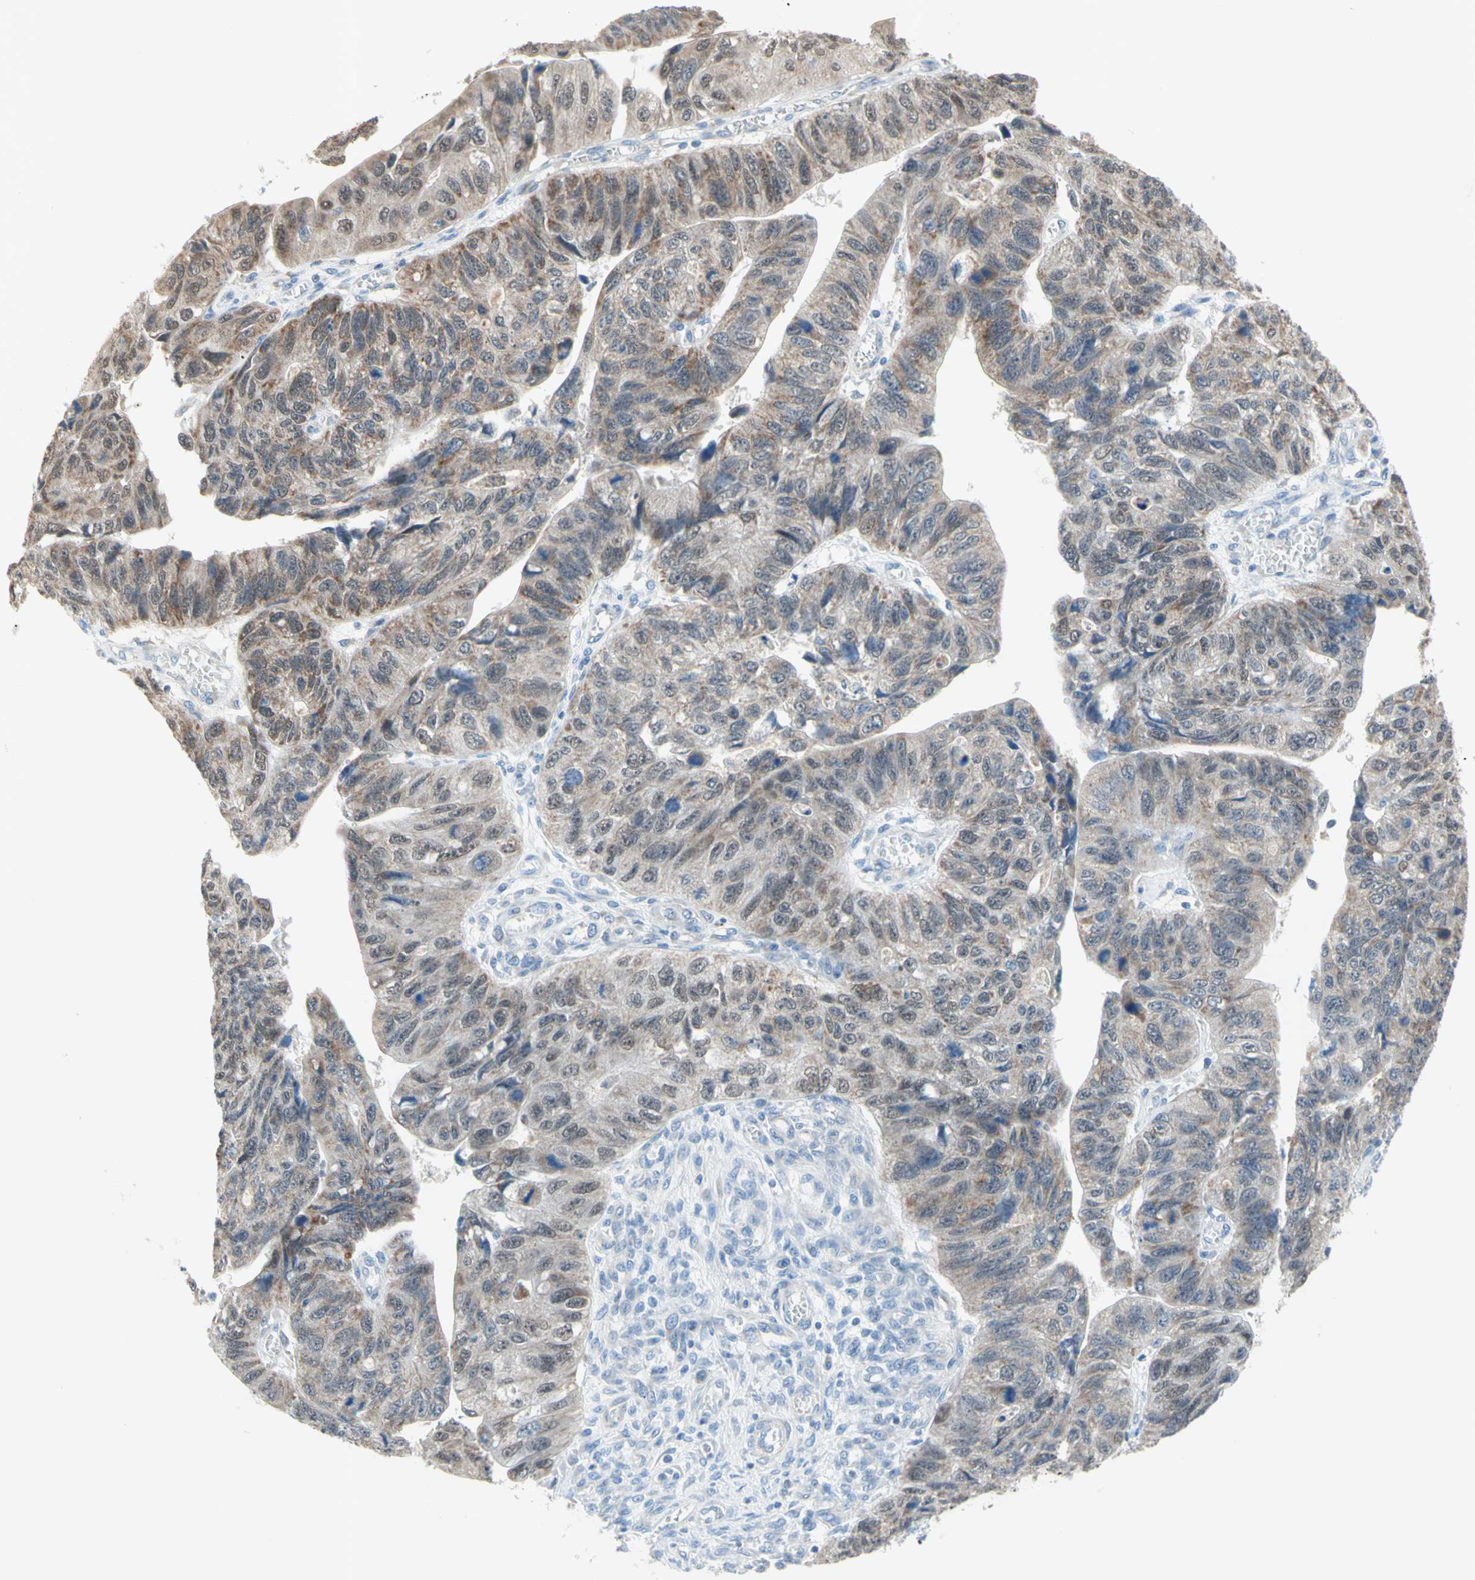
{"staining": {"intensity": "weak", "quantity": ">75%", "location": "cytoplasmic/membranous"}, "tissue": "stomach cancer", "cell_type": "Tumor cells", "image_type": "cancer", "snomed": [{"axis": "morphology", "description": "Adenocarcinoma, NOS"}, {"axis": "topography", "description": "Stomach"}], "caption": "Brown immunohistochemical staining in human stomach cancer shows weak cytoplasmic/membranous staining in about >75% of tumor cells.", "gene": "MFF", "patient": {"sex": "male", "age": 59}}